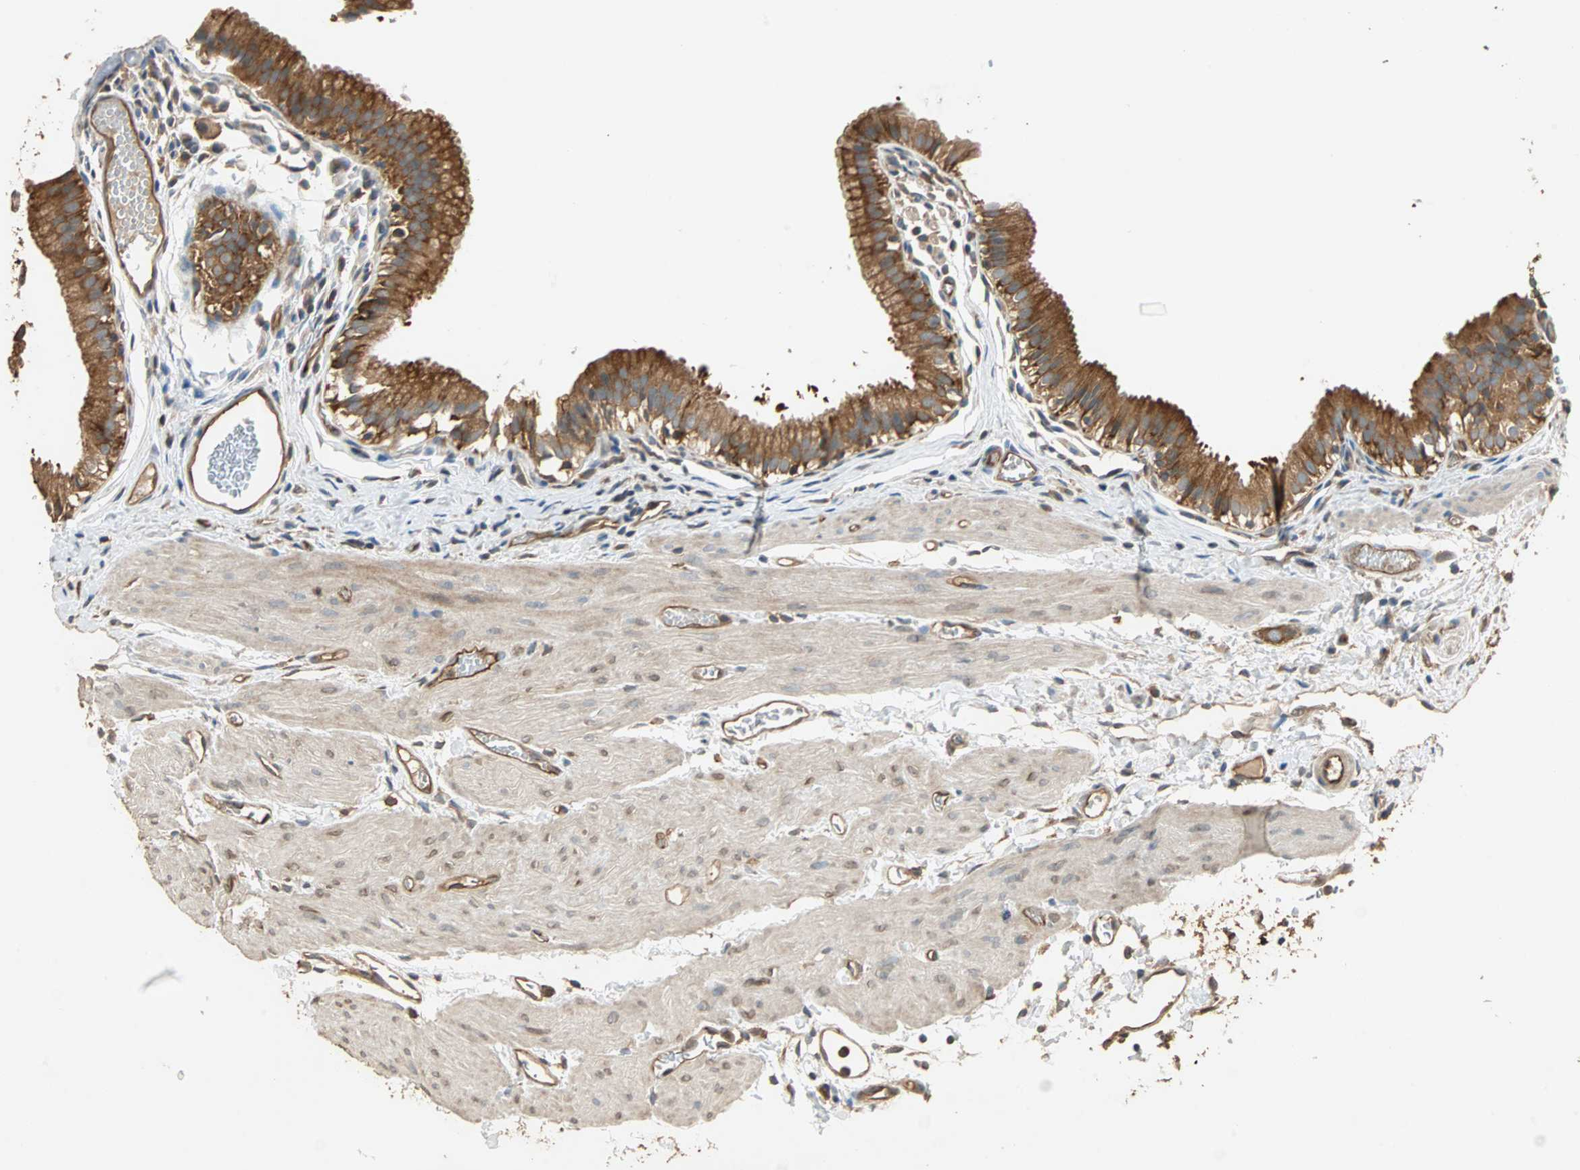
{"staining": {"intensity": "strong", "quantity": ">75%", "location": "cytoplasmic/membranous"}, "tissue": "gallbladder", "cell_type": "Glandular cells", "image_type": "normal", "snomed": [{"axis": "morphology", "description": "Normal tissue, NOS"}, {"axis": "topography", "description": "Gallbladder"}], "caption": "A brown stain labels strong cytoplasmic/membranous staining of a protein in glandular cells of benign gallbladder. Using DAB (3,3'-diaminobenzidine) (brown) and hematoxylin (blue) stains, captured at high magnification using brightfield microscopy.", "gene": "GALK1", "patient": {"sex": "female", "age": 26}}